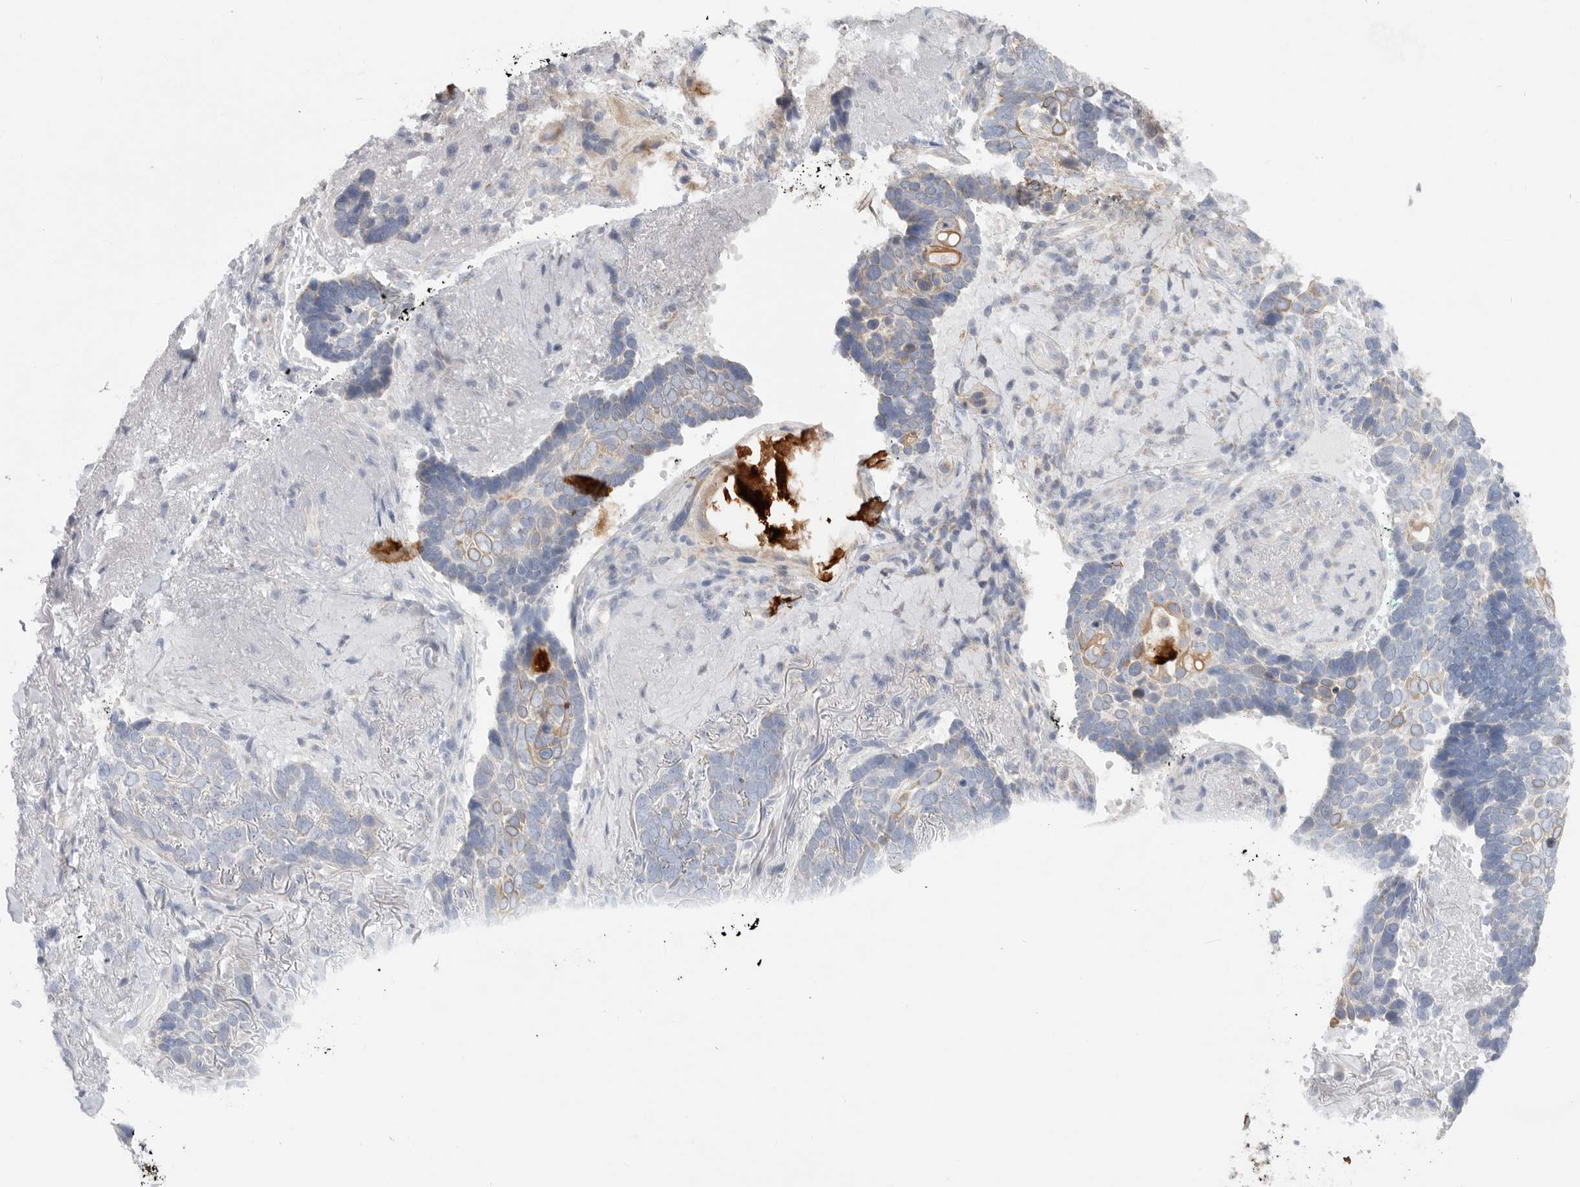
{"staining": {"intensity": "moderate", "quantity": "<25%", "location": "cytoplasmic/membranous"}, "tissue": "skin cancer", "cell_type": "Tumor cells", "image_type": "cancer", "snomed": [{"axis": "morphology", "description": "Basal cell carcinoma"}, {"axis": "topography", "description": "Skin"}], "caption": "Skin cancer (basal cell carcinoma) was stained to show a protein in brown. There is low levels of moderate cytoplasmic/membranous expression in about <25% of tumor cells. The protein of interest is shown in brown color, while the nuclei are stained blue.", "gene": "MTFR1L", "patient": {"sex": "female", "age": 82}}